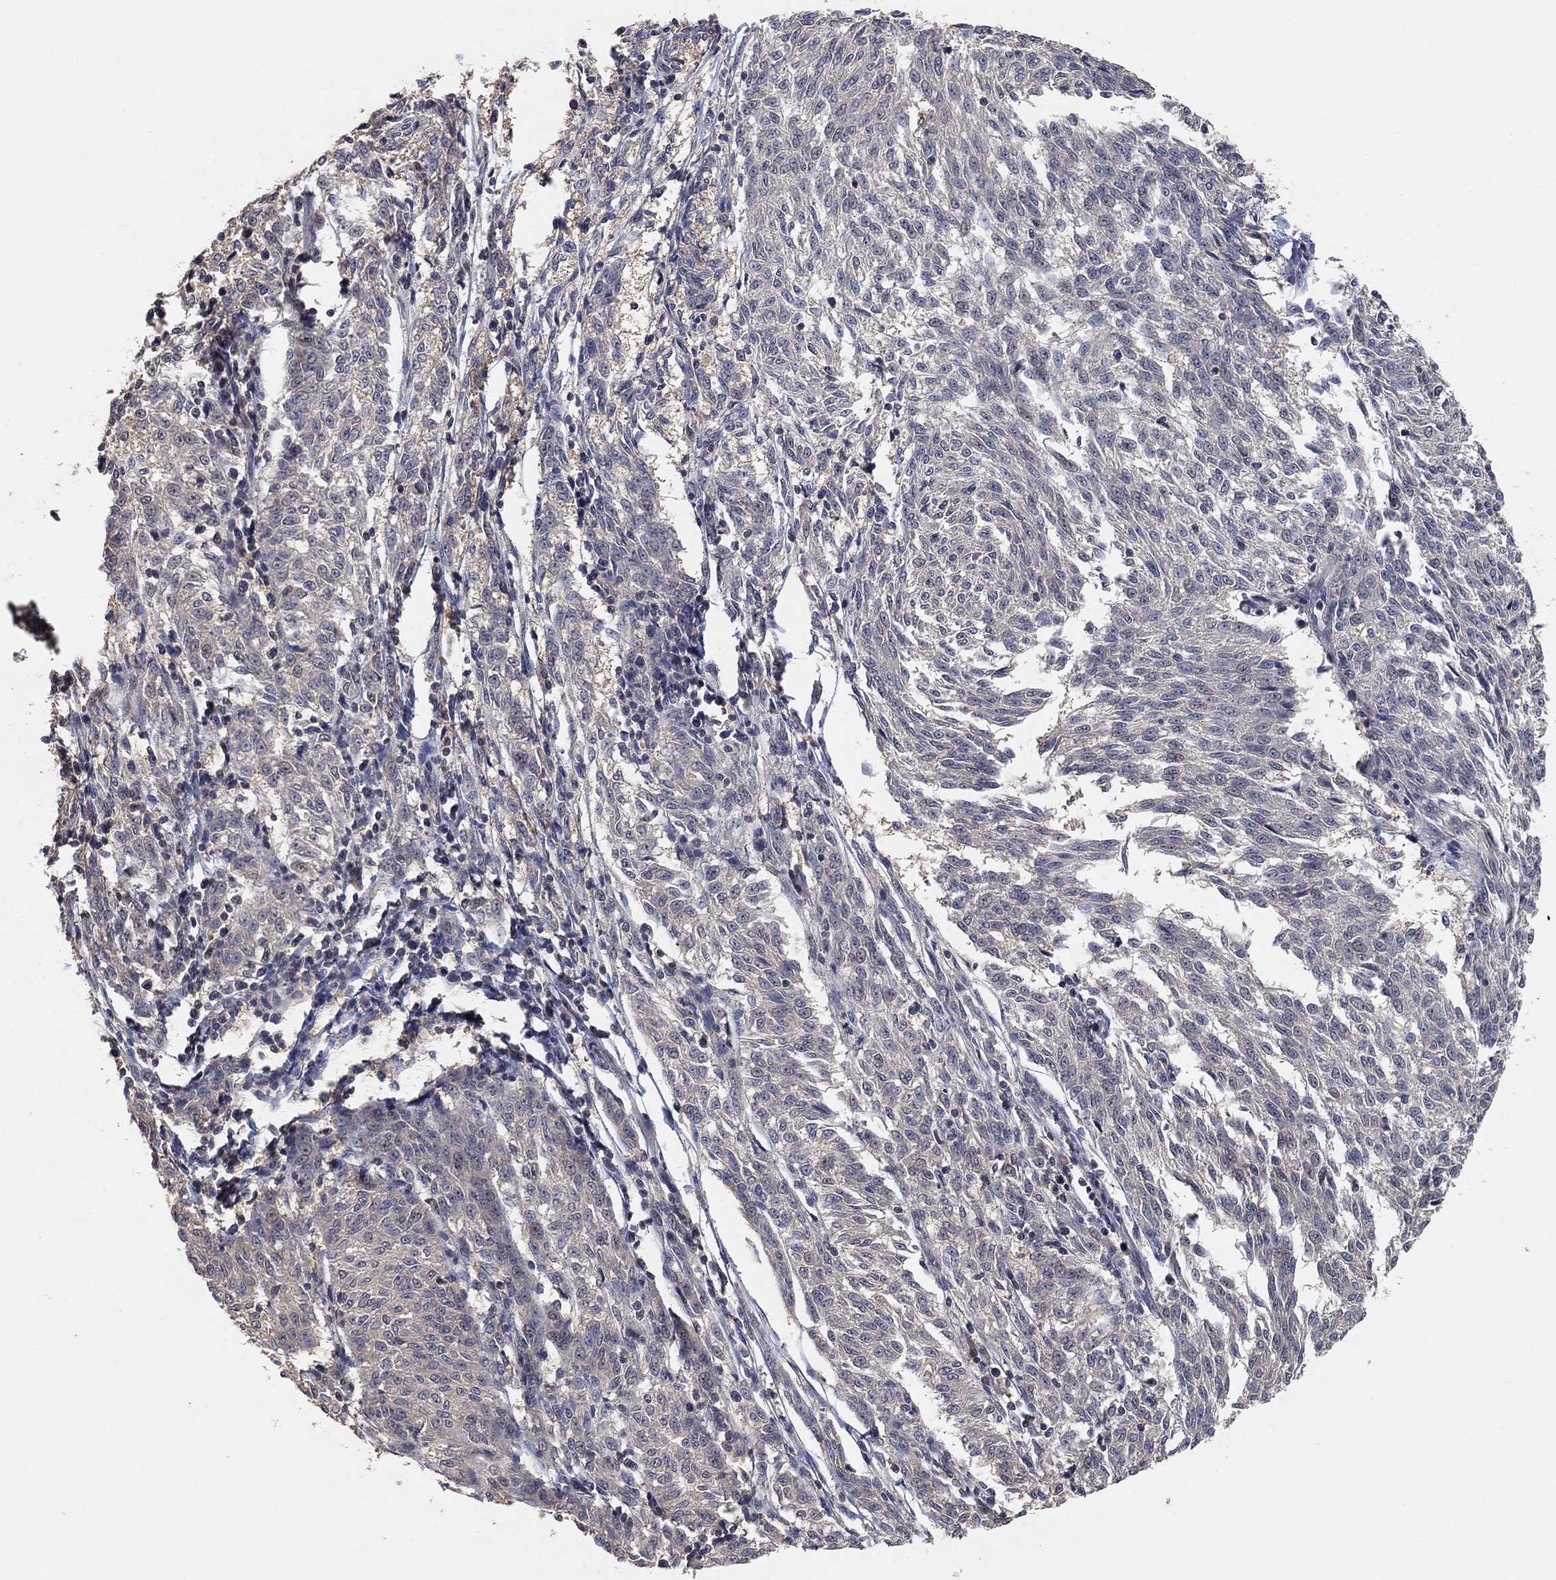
{"staining": {"intensity": "negative", "quantity": "none", "location": "none"}, "tissue": "melanoma", "cell_type": "Tumor cells", "image_type": "cancer", "snomed": [{"axis": "morphology", "description": "Malignant melanoma, NOS"}, {"axis": "topography", "description": "Skin"}], "caption": "Immunohistochemistry of human malignant melanoma shows no positivity in tumor cells.", "gene": "CCDC43", "patient": {"sex": "female", "age": 72}}